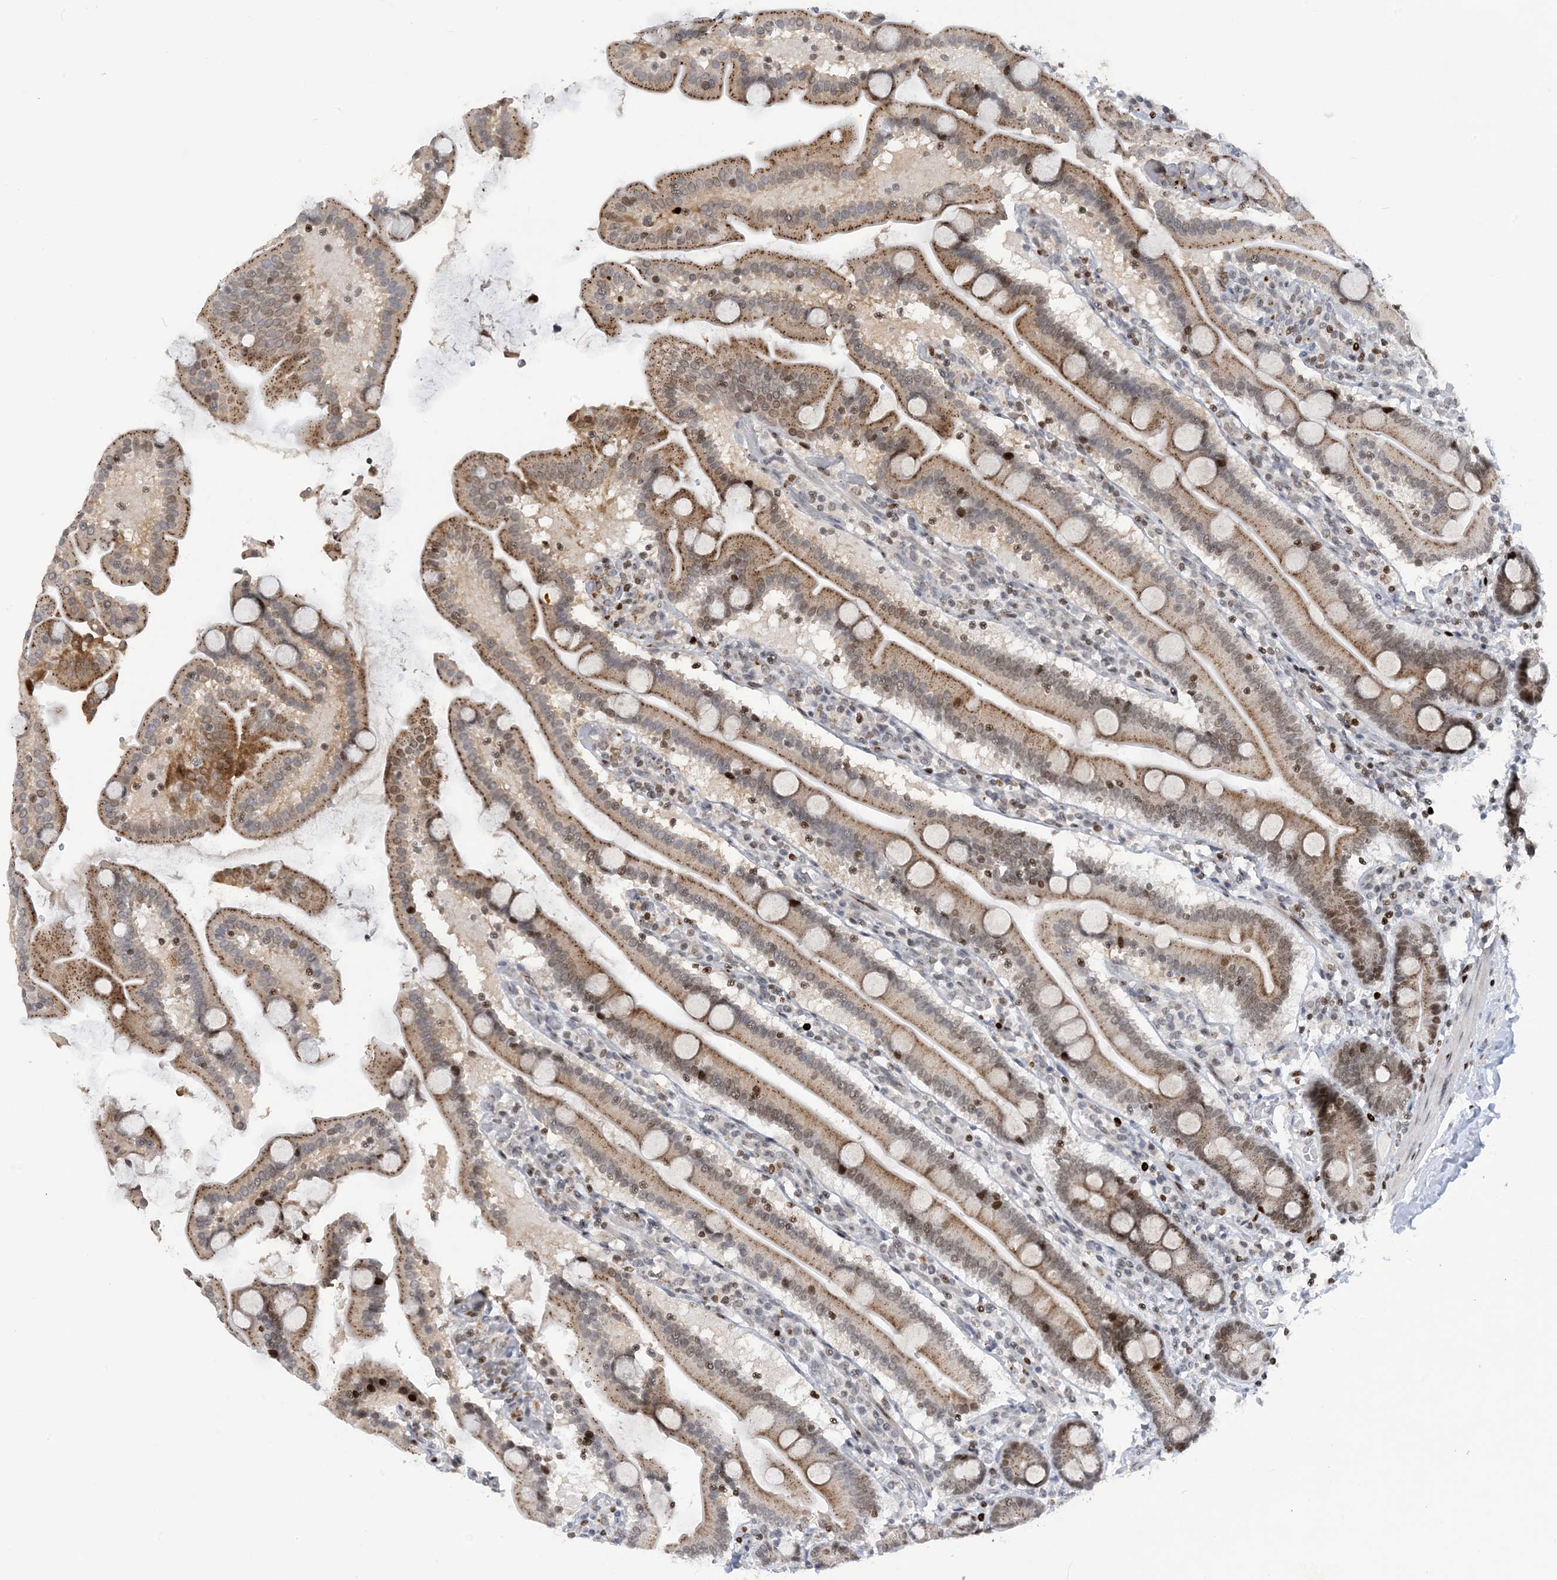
{"staining": {"intensity": "moderate", "quantity": ">75%", "location": "cytoplasmic/membranous,nuclear"}, "tissue": "duodenum", "cell_type": "Glandular cells", "image_type": "normal", "snomed": [{"axis": "morphology", "description": "Normal tissue, NOS"}, {"axis": "topography", "description": "Duodenum"}], "caption": "This micrograph exhibits benign duodenum stained with IHC to label a protein in brown. The cytoplasmic/membranous,nuclear of glandular cells show moderate positivity for the protein. Nuclei are counter-stained blue.", "gene": "SLC25A53", "patient": {"sex": "male", "age": 55}}